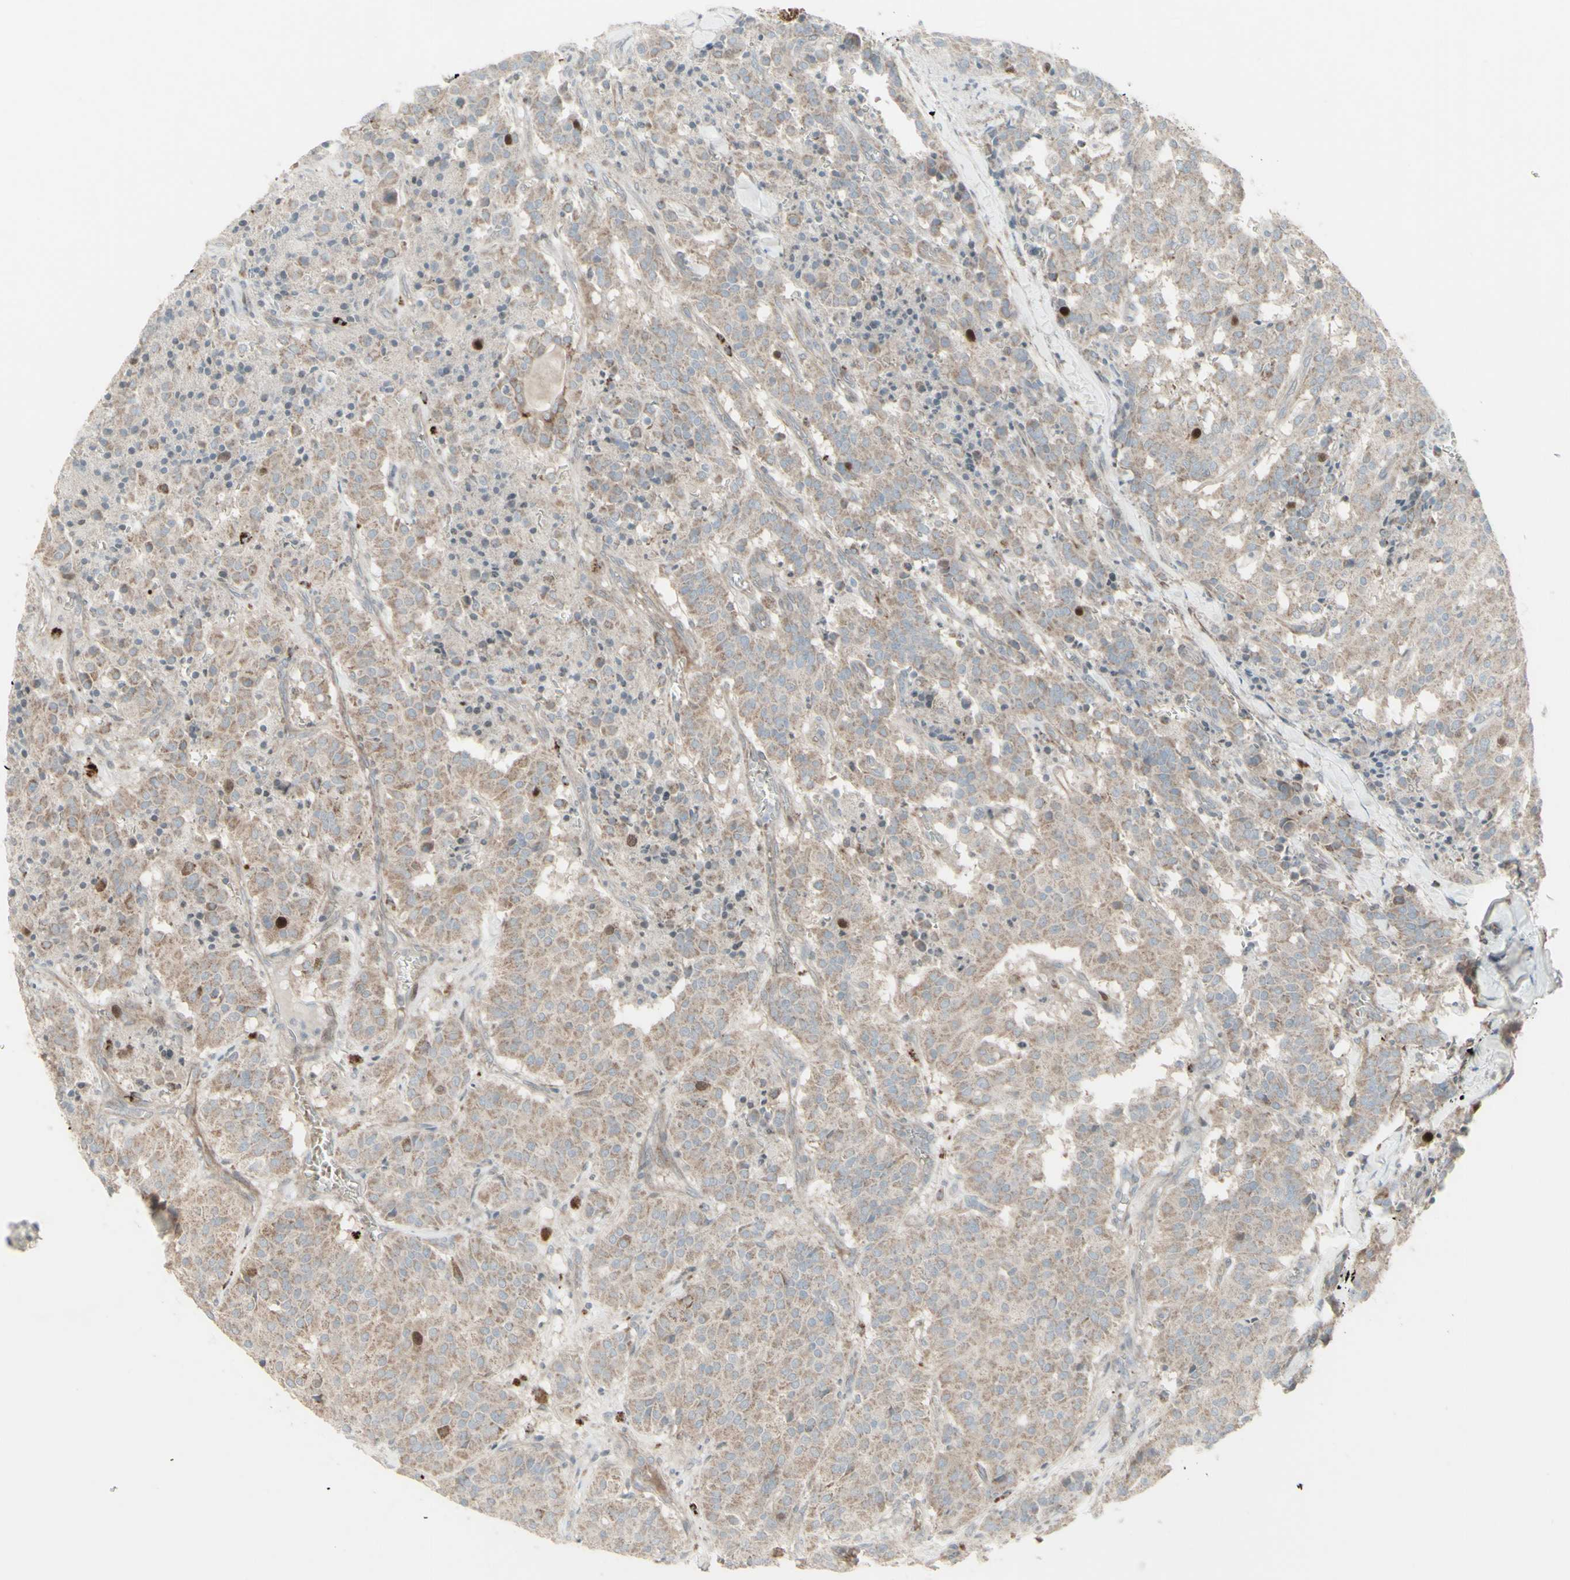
{"staining": {"intensity": "strong", "quantity": "<25%", "location": "cytoplasmic/membranous,nuclear"}, "tissue": "carcinoid", "cell_type": "Tumor cells", "image_type": "cancer", "snomed": [{"axis": "morphology", "description": "Carcinoid, malignant, NOS"}, {"axis": "topography", "description": "Lung"}], "caption": "Human carcinoid (malignant) stained with a protein marker exhibits strong staining in tumor cells.", "gene": "GMNN", "patient": {"sex": "male", "age": 30}}